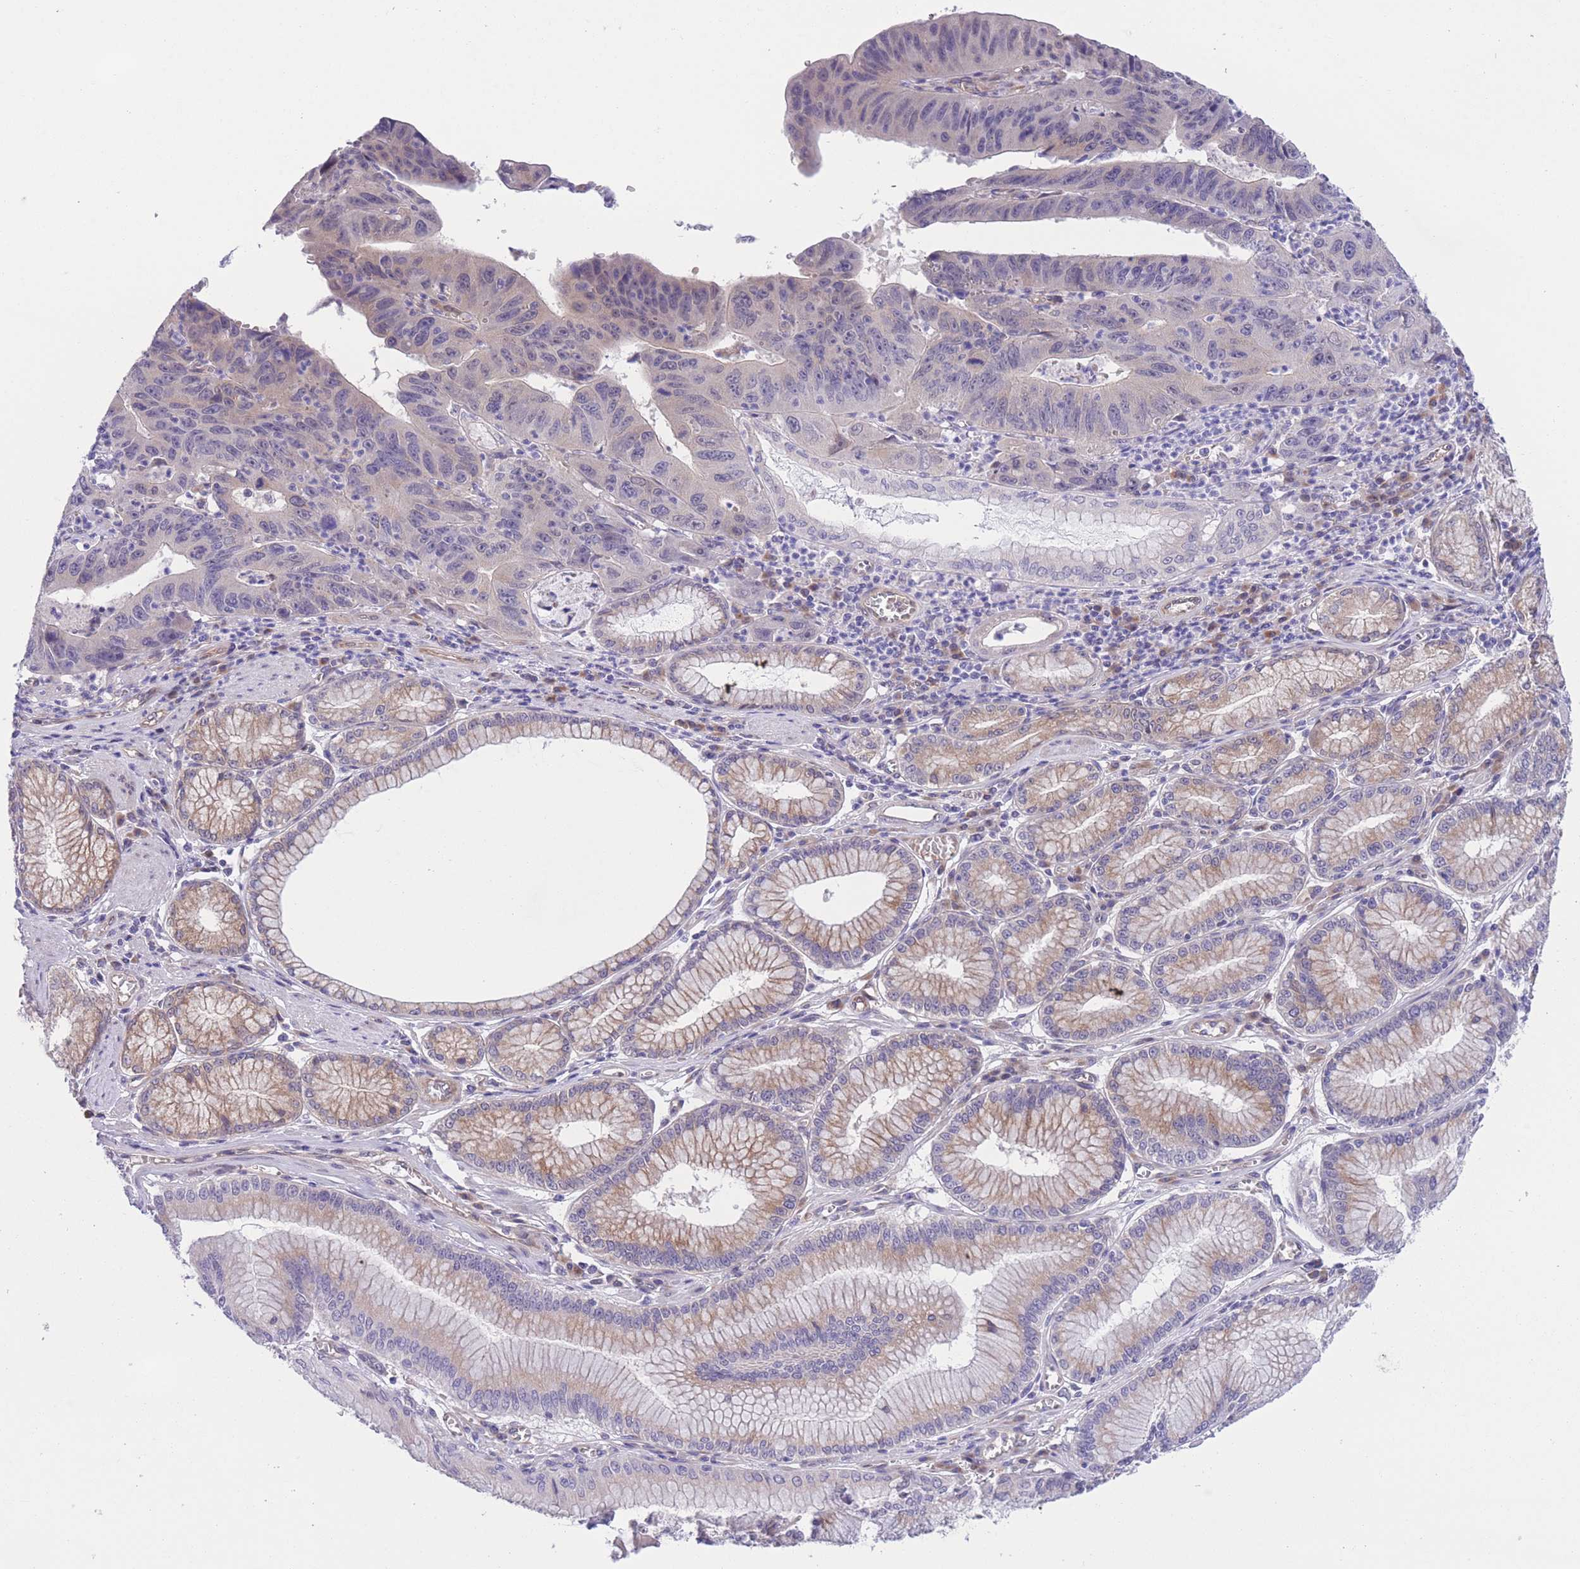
{"staining": {"intensity": "negative", "quantity": "none", "location": "none"}, "tissue": "stomach cancer", "cell_type": "Tumor cells", "image_type": "cancer", "snomed": [{"axis": "morphology", "description": "Adenocarcinoma, NOS"}, {"axis": "topography", "description": "Stomach"}], "caption": "This is a histopathology image of immunohistochemistry staining of adenocarcinoma (stomach), which shows no expression in tumor cells.", "gene": "WWOX", "patient": {"sex": "male", "age": 59}}